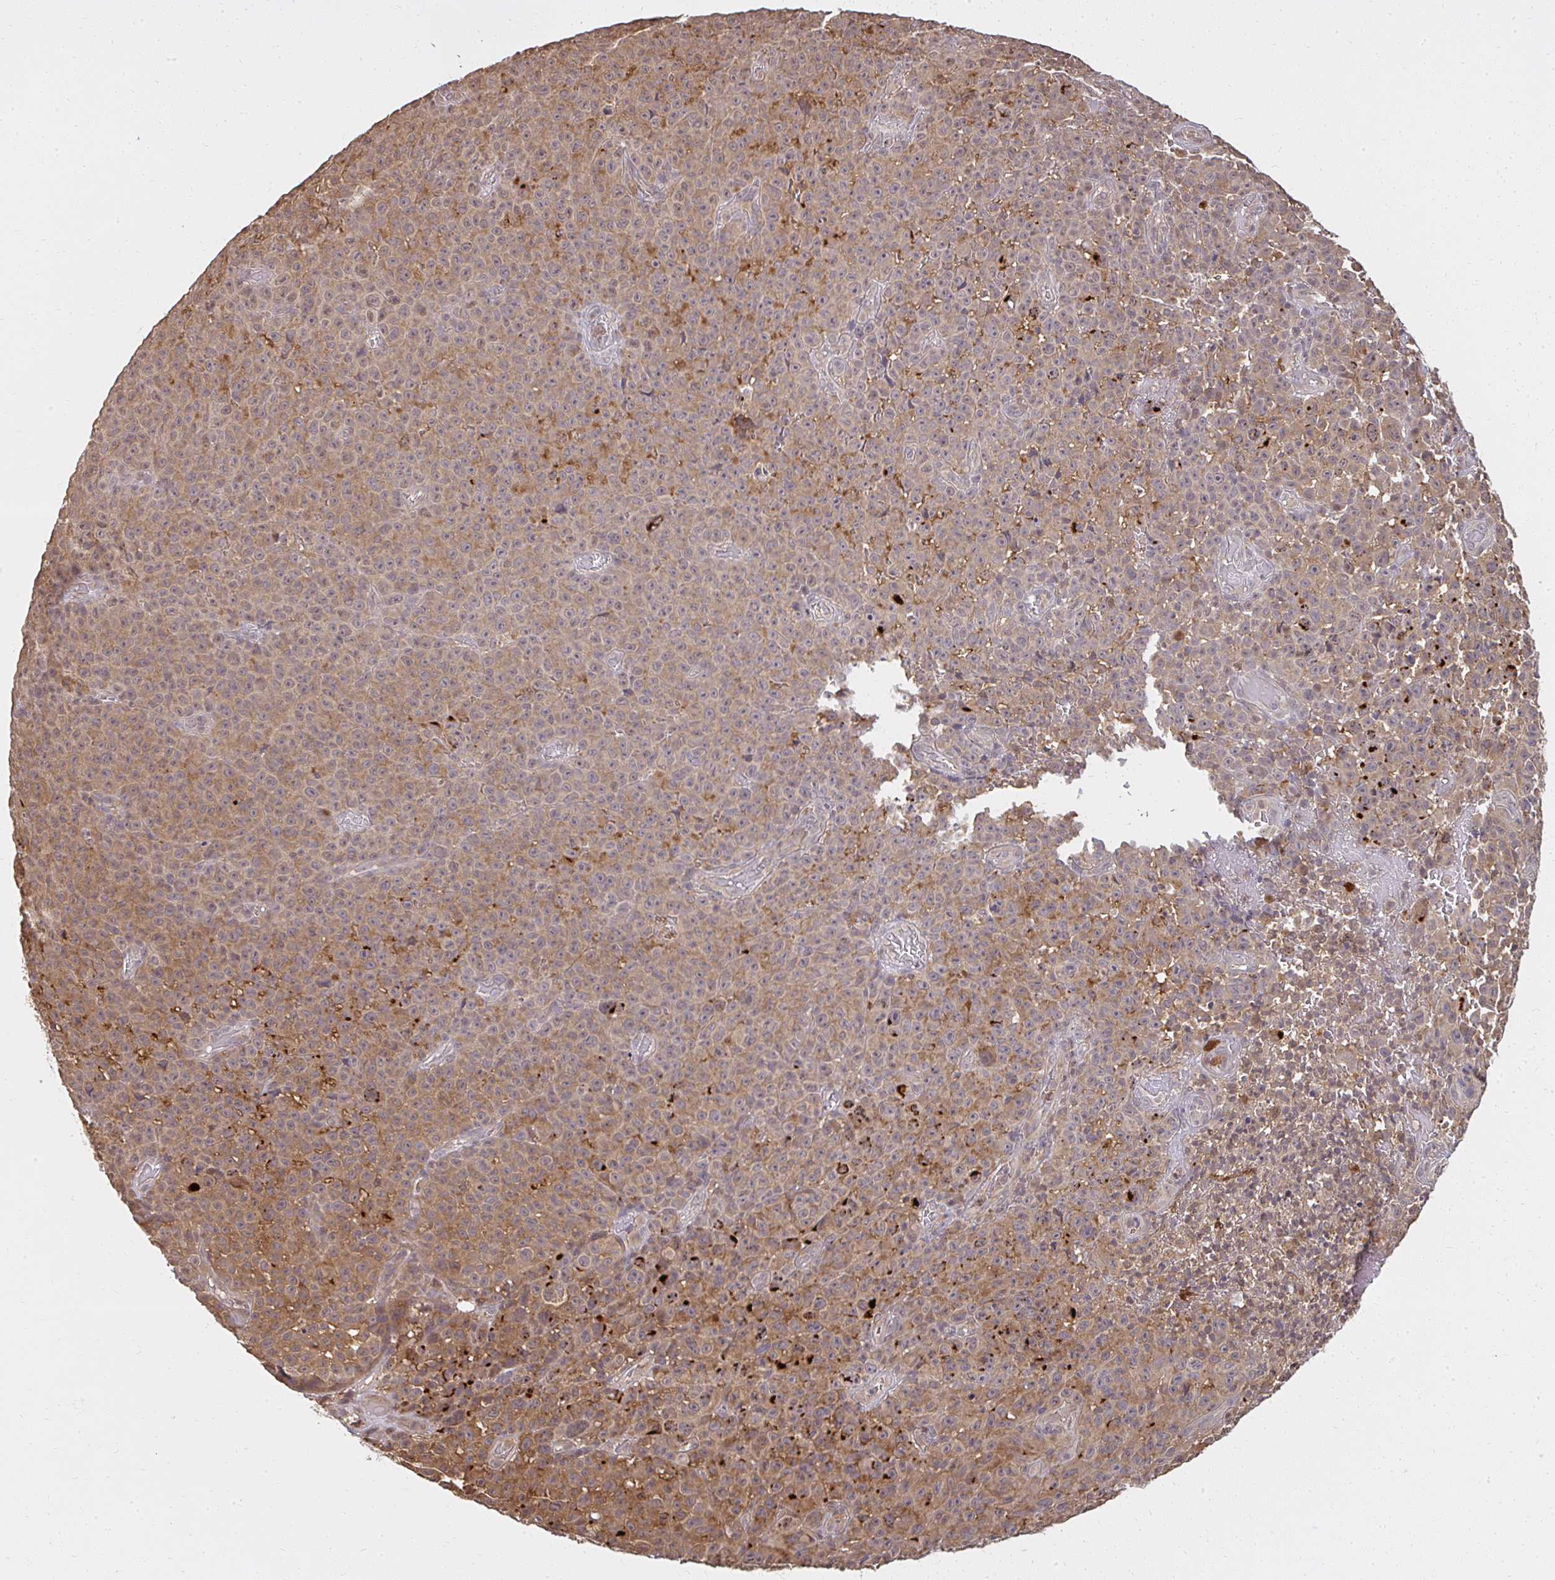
{"staining": {"intensity": "moderate", "quantity": "25%-75%", "location": "cytoplasmic/membranous"}, "tissue": "melanoma", "cell_type": "Tumor cells", "image_type": "cancer", "snomed": [{"axis": "morphology", "description": "Malignant melanoma, NOS"}, {"axis": "topography", "description": "Skin"}], "caption": "IHC (DAB) staining of malignant melanoma shows moderate cytoplasmic/membranous protein positivity in about 25%-75% of tumor cells.", "gene": "LARS2", "patient": {"sex": "female", "age": 82}}